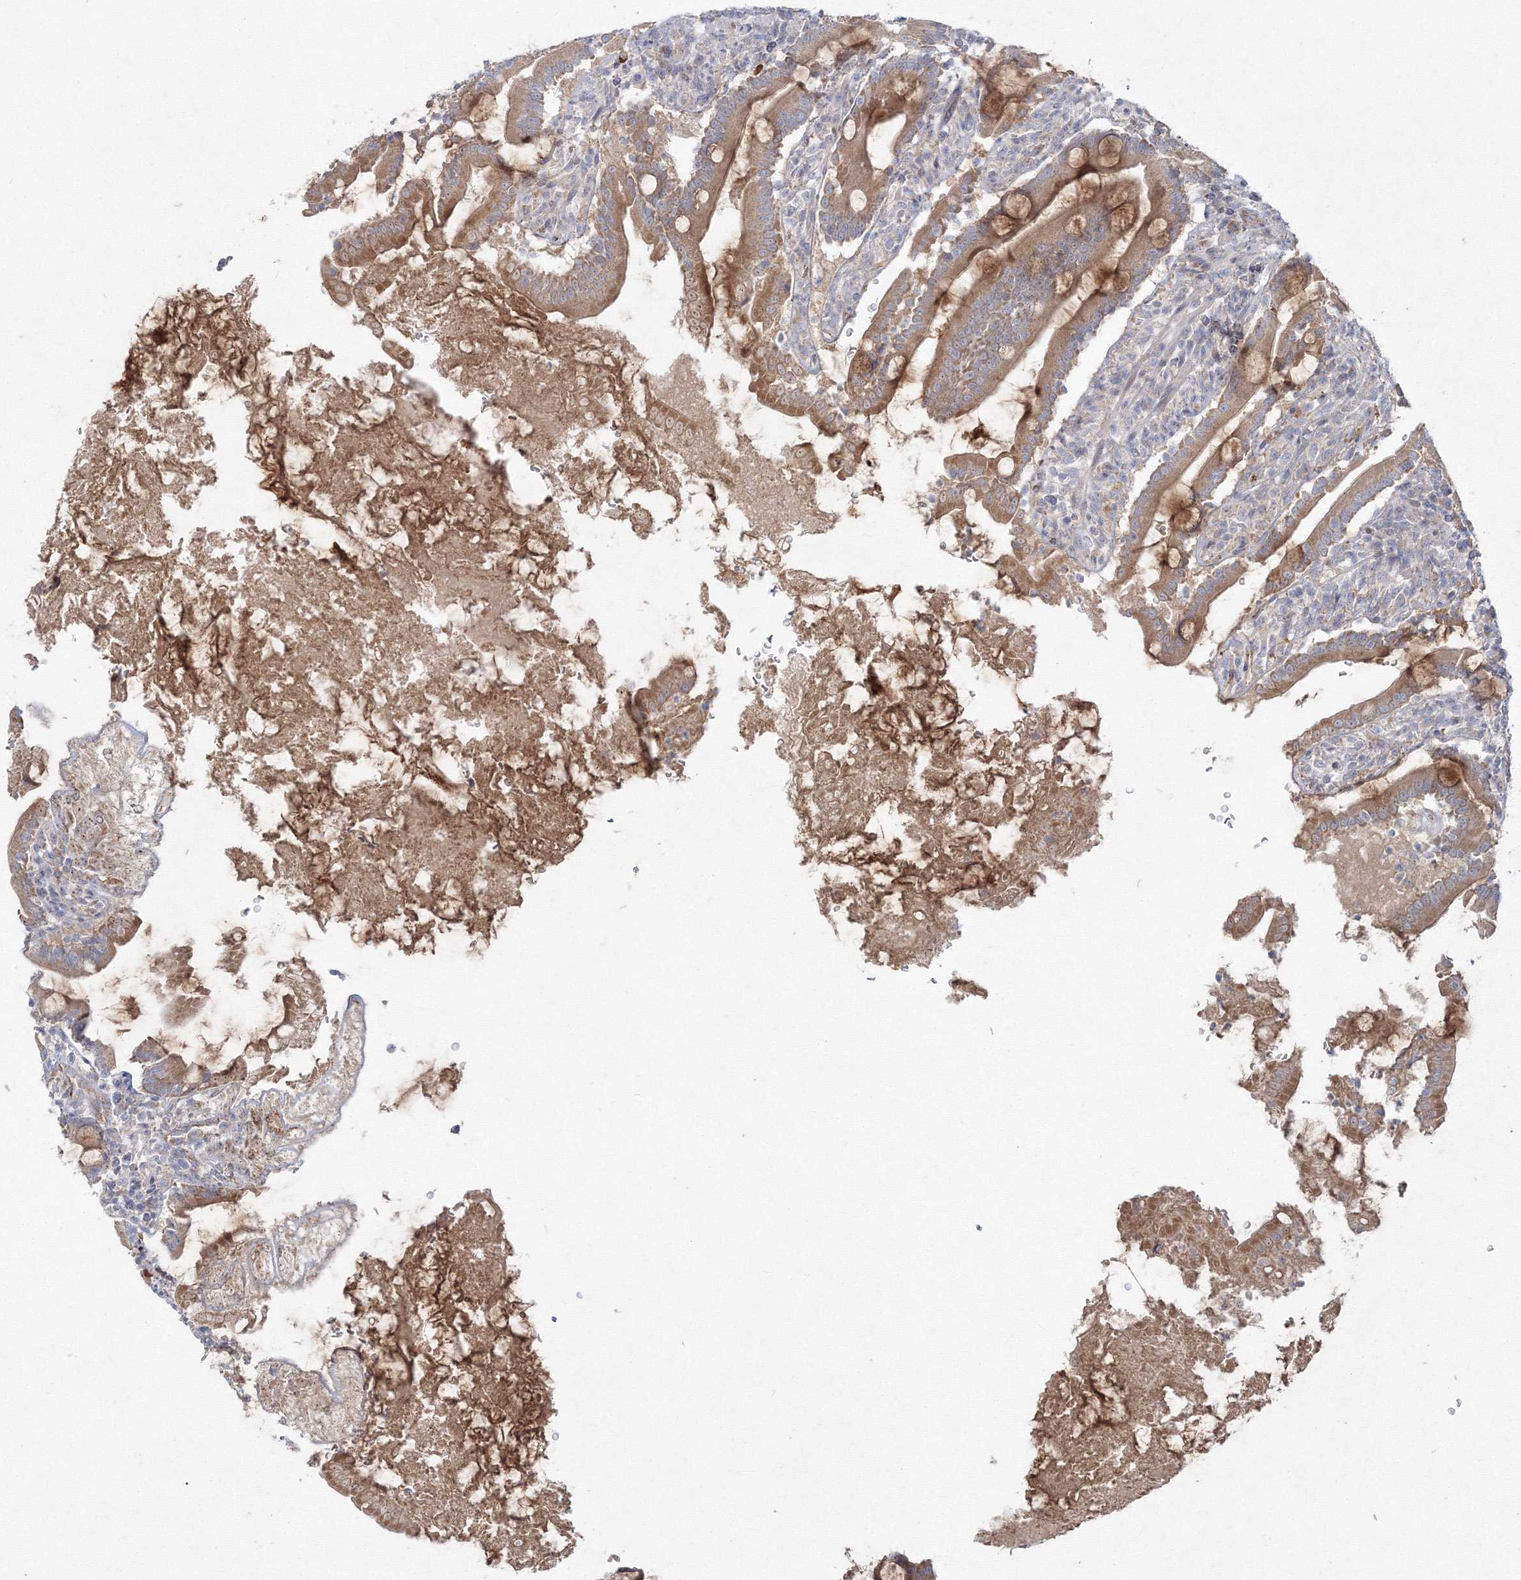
{"staining": {"intensity": "moderate", "quantity": ">75%", "location": "cytoplasmic/membranous"}, "tissue": "duodenum", "cell_type": "Glandular cells", "image_type": "normal", "snomed": [{"axis": "morphology", "description": "Normal tissue, NOS"}, {"axis": "topography", "description": "Duodenum"}], "caption": "DAB immunohistochemical staining of benign duodenum reveals moderate cytoplasmic/membranous protein staining in approximately >75% of glandular cells. The protein of interest is shown in brown color, while the nuclei are stained blue.", "gene": "WDR49", "patient": {"sex": "male", "age": 35}}